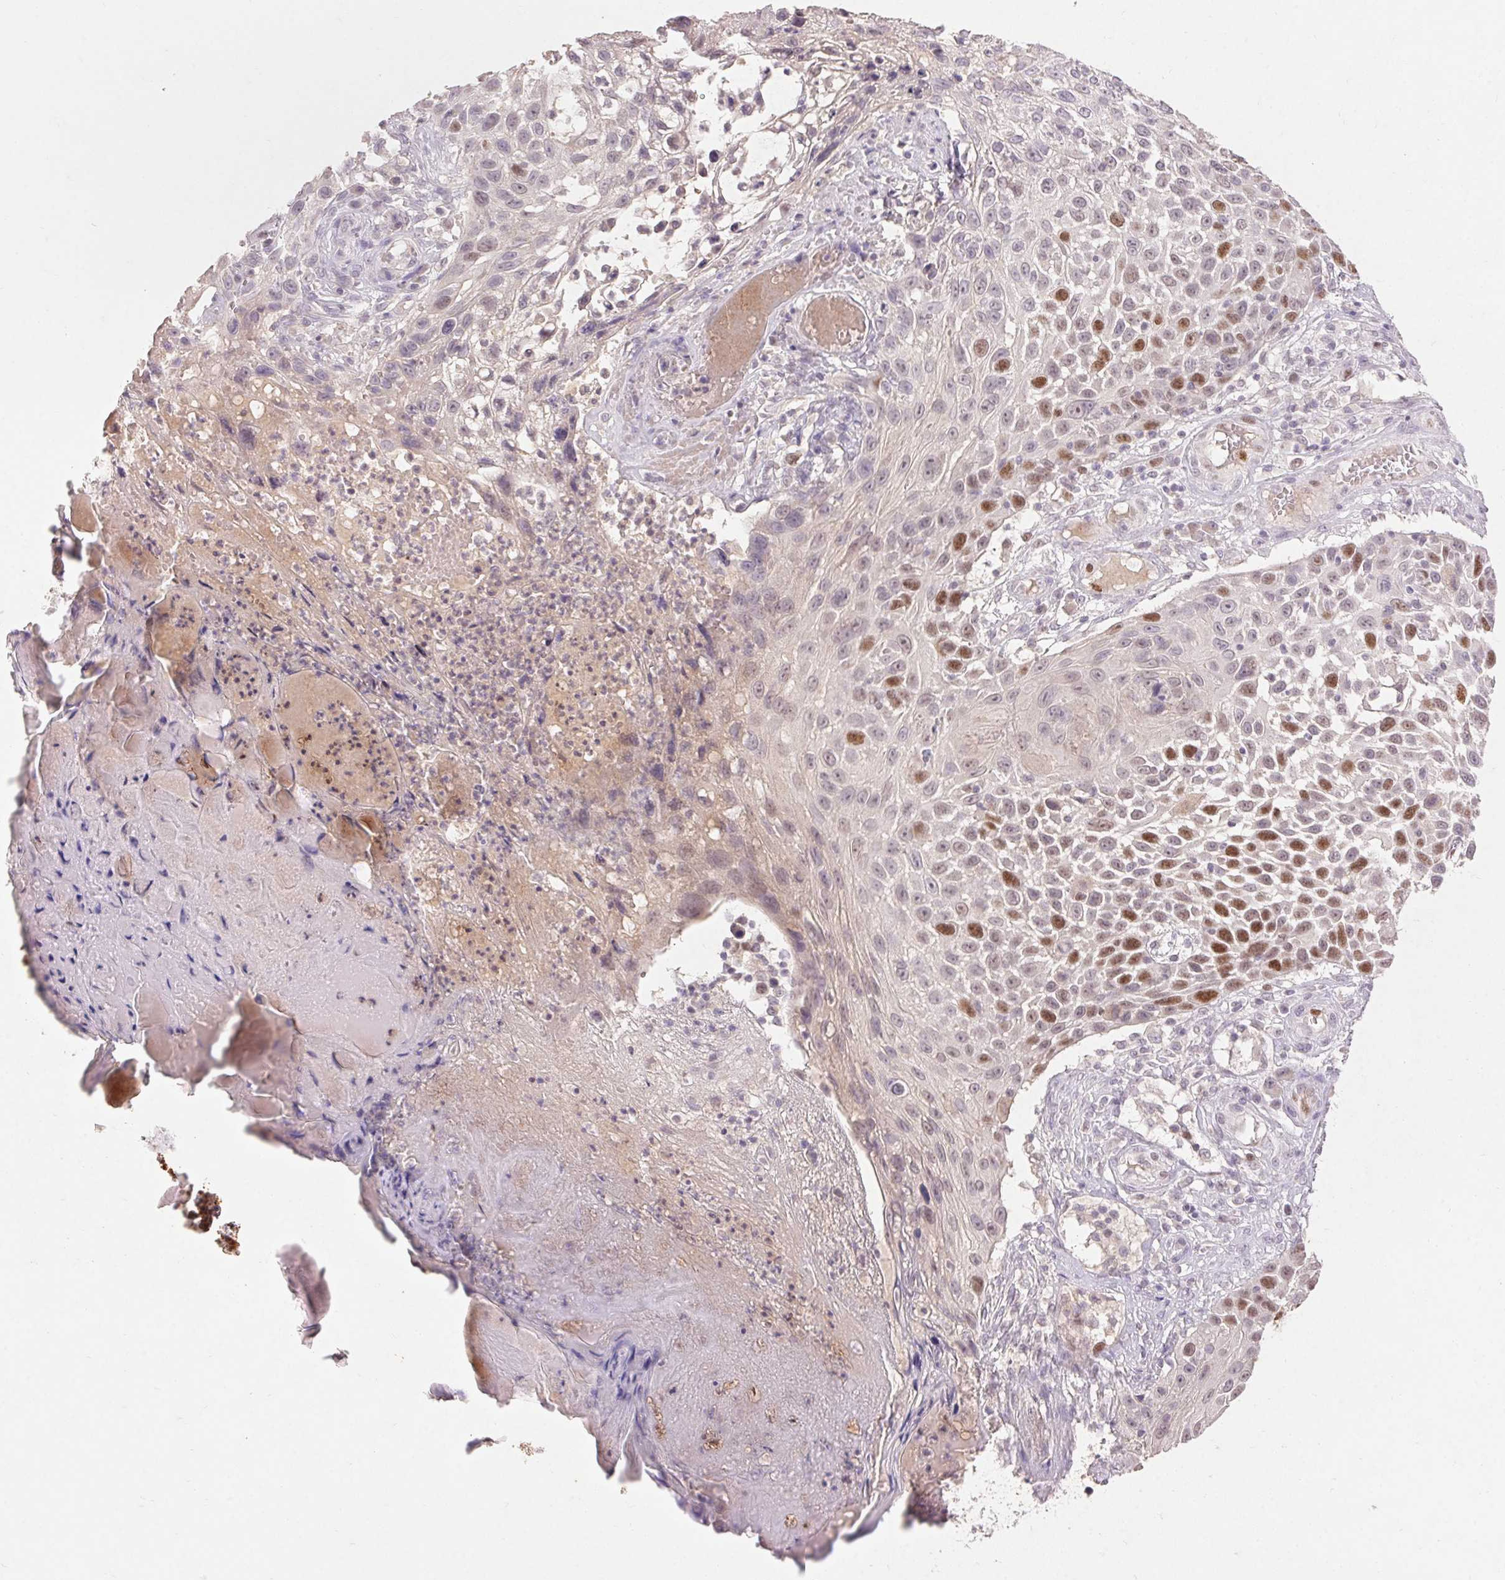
{"staining": {"intensity": "moderate", "quantity": "25%-75%", "location": "nuclear"}, "tissue": "skin cancer", "cell_type": "Tumor cells", "image_type": "cancer", "snomed": [{"axis": "morphology", "description": "Squamous cell carcinoma, NOS"}, {"axis": "topography", "description": "Skin"}], "caption": "Skin cancer was stained to show a protein in brown. There is medium levels of moderate nuclear staining in about 25%-75% of tumor cells.", "gene": "SKP2", "patient": {"sex": "male", "age": 92}}